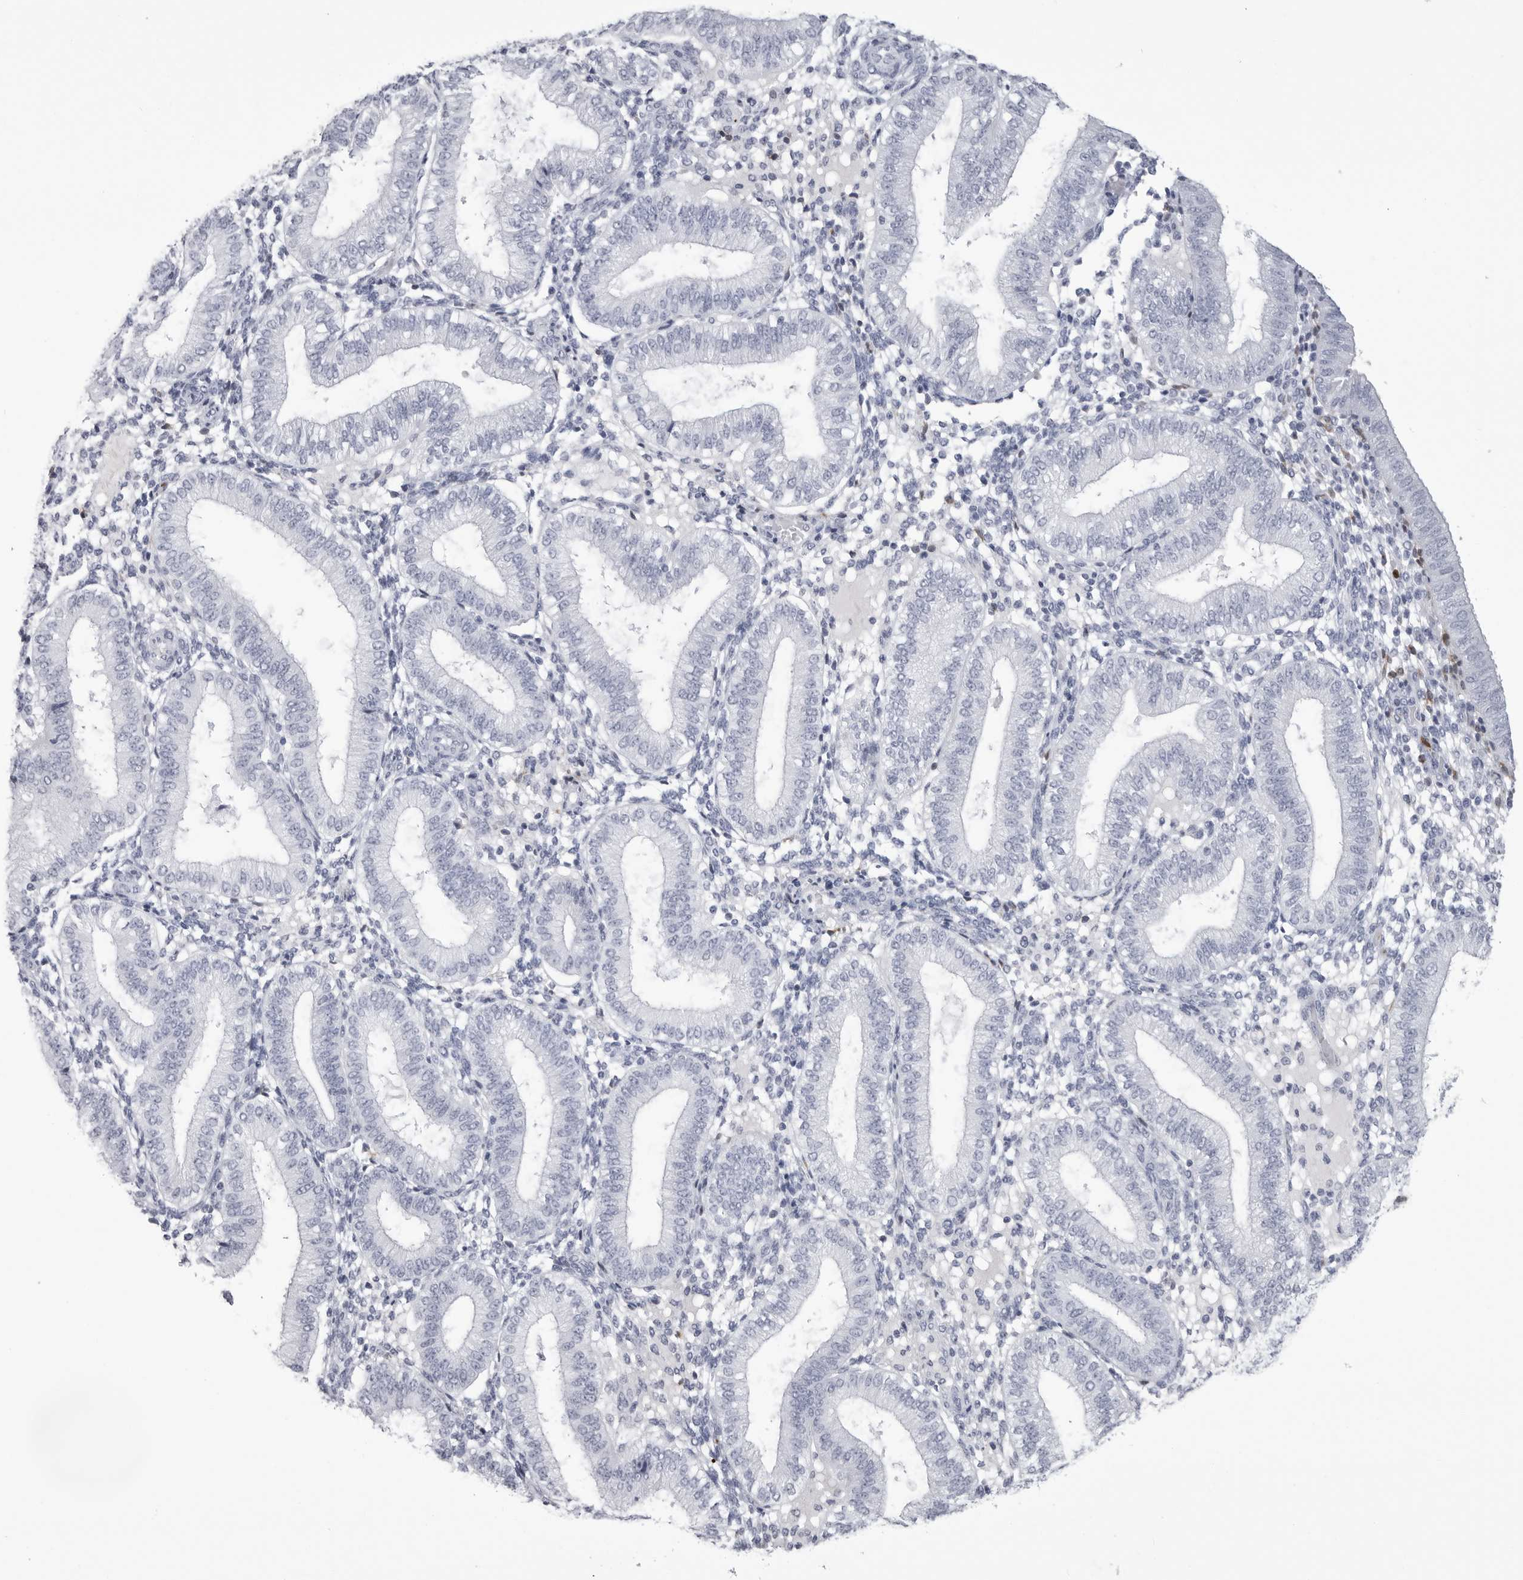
{"staining": {"intensity": "negative", "quantity": "none", "location": "none"}, "tissue": "endometrium", "cell_type": "Cells in endometrial stroma", "image_type": "normal", "snomed": [{"axis": "morphology", "description": "Normal tissue, NOS"}, {"axis": "topography", "description": "Endometrium"}], "caption": "This photomicrograph is of unremarkable endometrium stained with IHC to label a protein in brown with the nuclei are counter-stained blue. There is no staining in cells in endometrial stroma.", "gene": "COL26A1", "patient": {"sex": "female", "age": 39}}